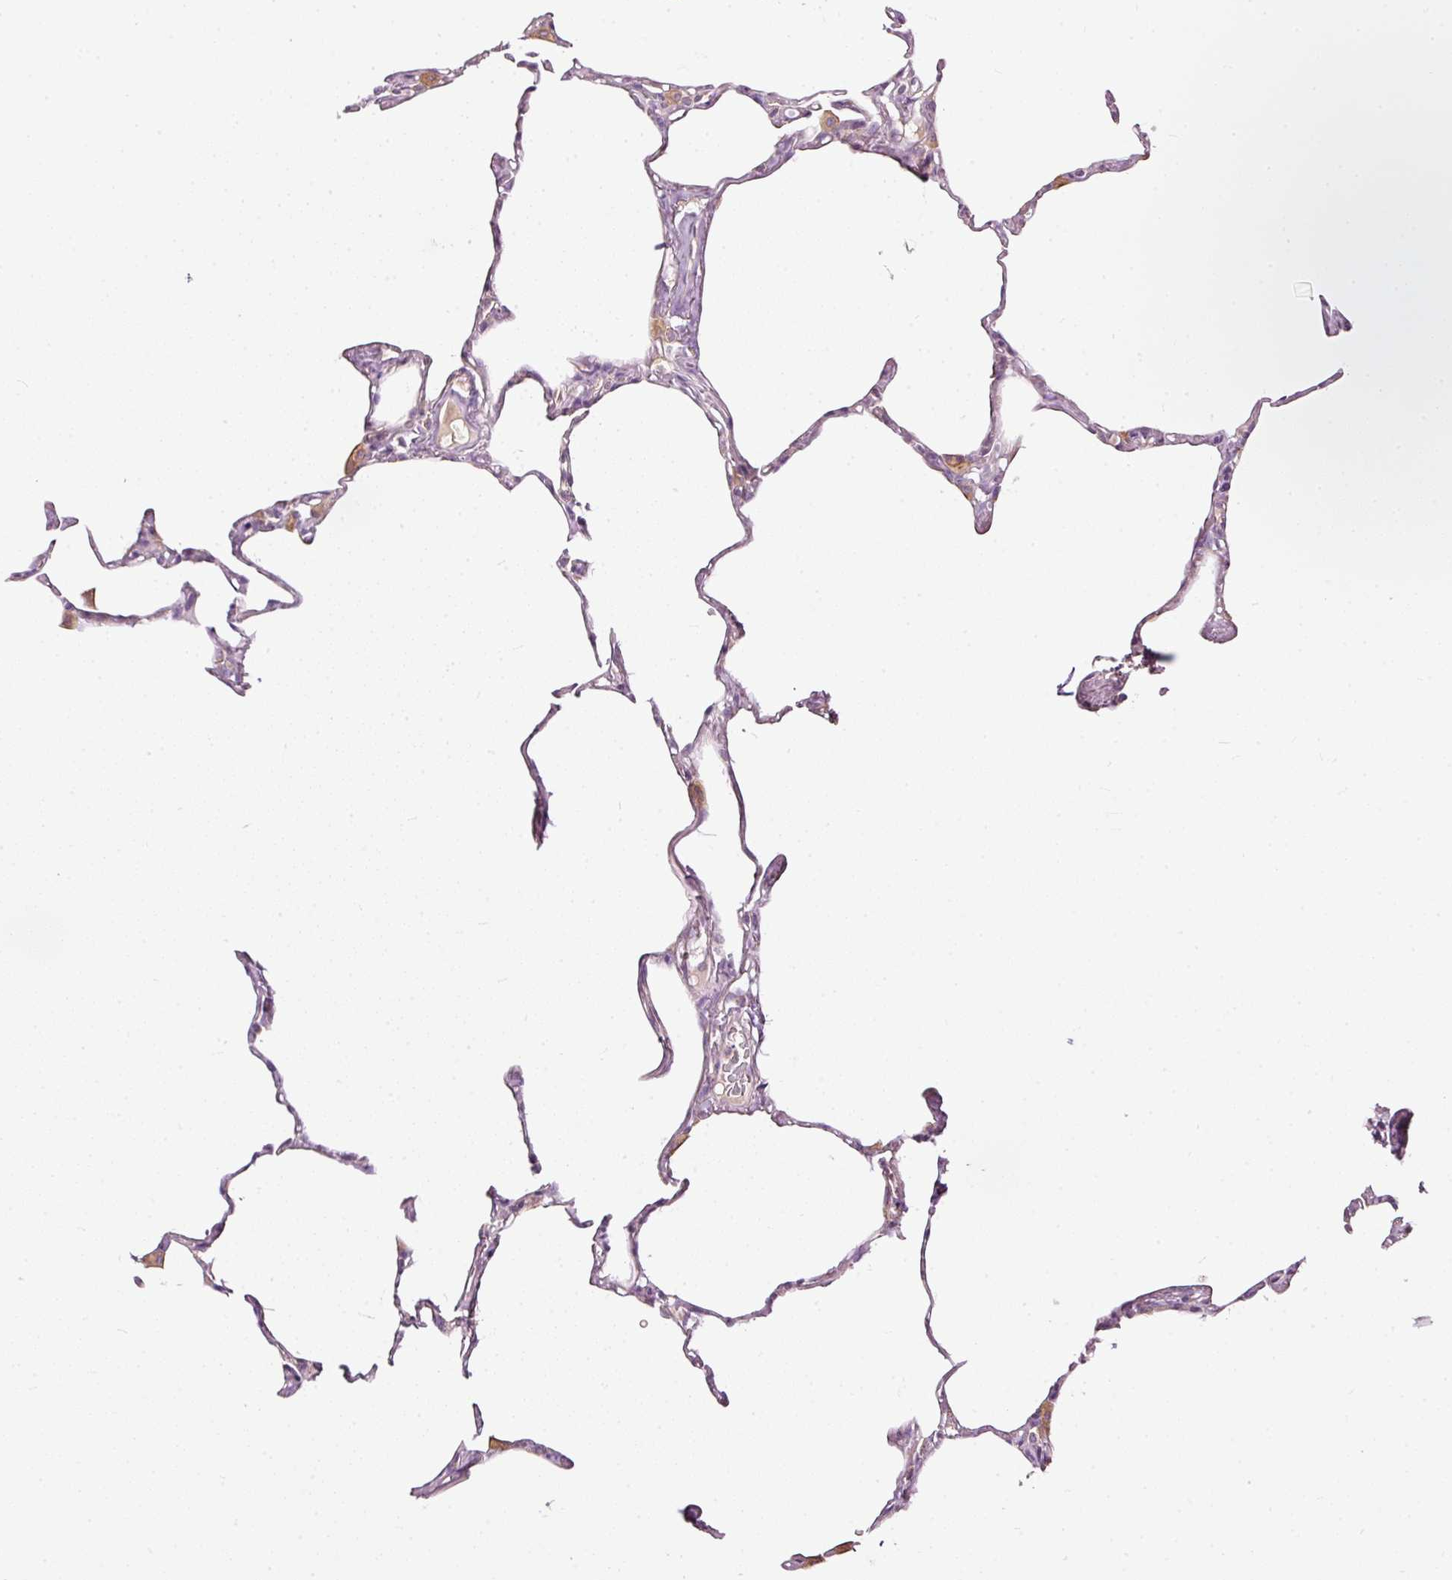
{"staining": {"intensity": "moderate", "quantity": "<25%", "location": "cytoplasmic/membranous"}, "tissue": "lung", "cell_type": "Alveolar cells", "image_type": "normal", "snomed": [{"axis": "morphology", "description": "Normal tissue, NOS"}, {"axis": "topography", "description": "Lung"}], "caption": "Approximately <25% of alveolar cells in normal lung display moderate cytoplasmic/membranous protein expression as visualized by brown immunohistochemical staining.", "gene": "PAQR9", "patient": {"sex": "male", "age": 65}}